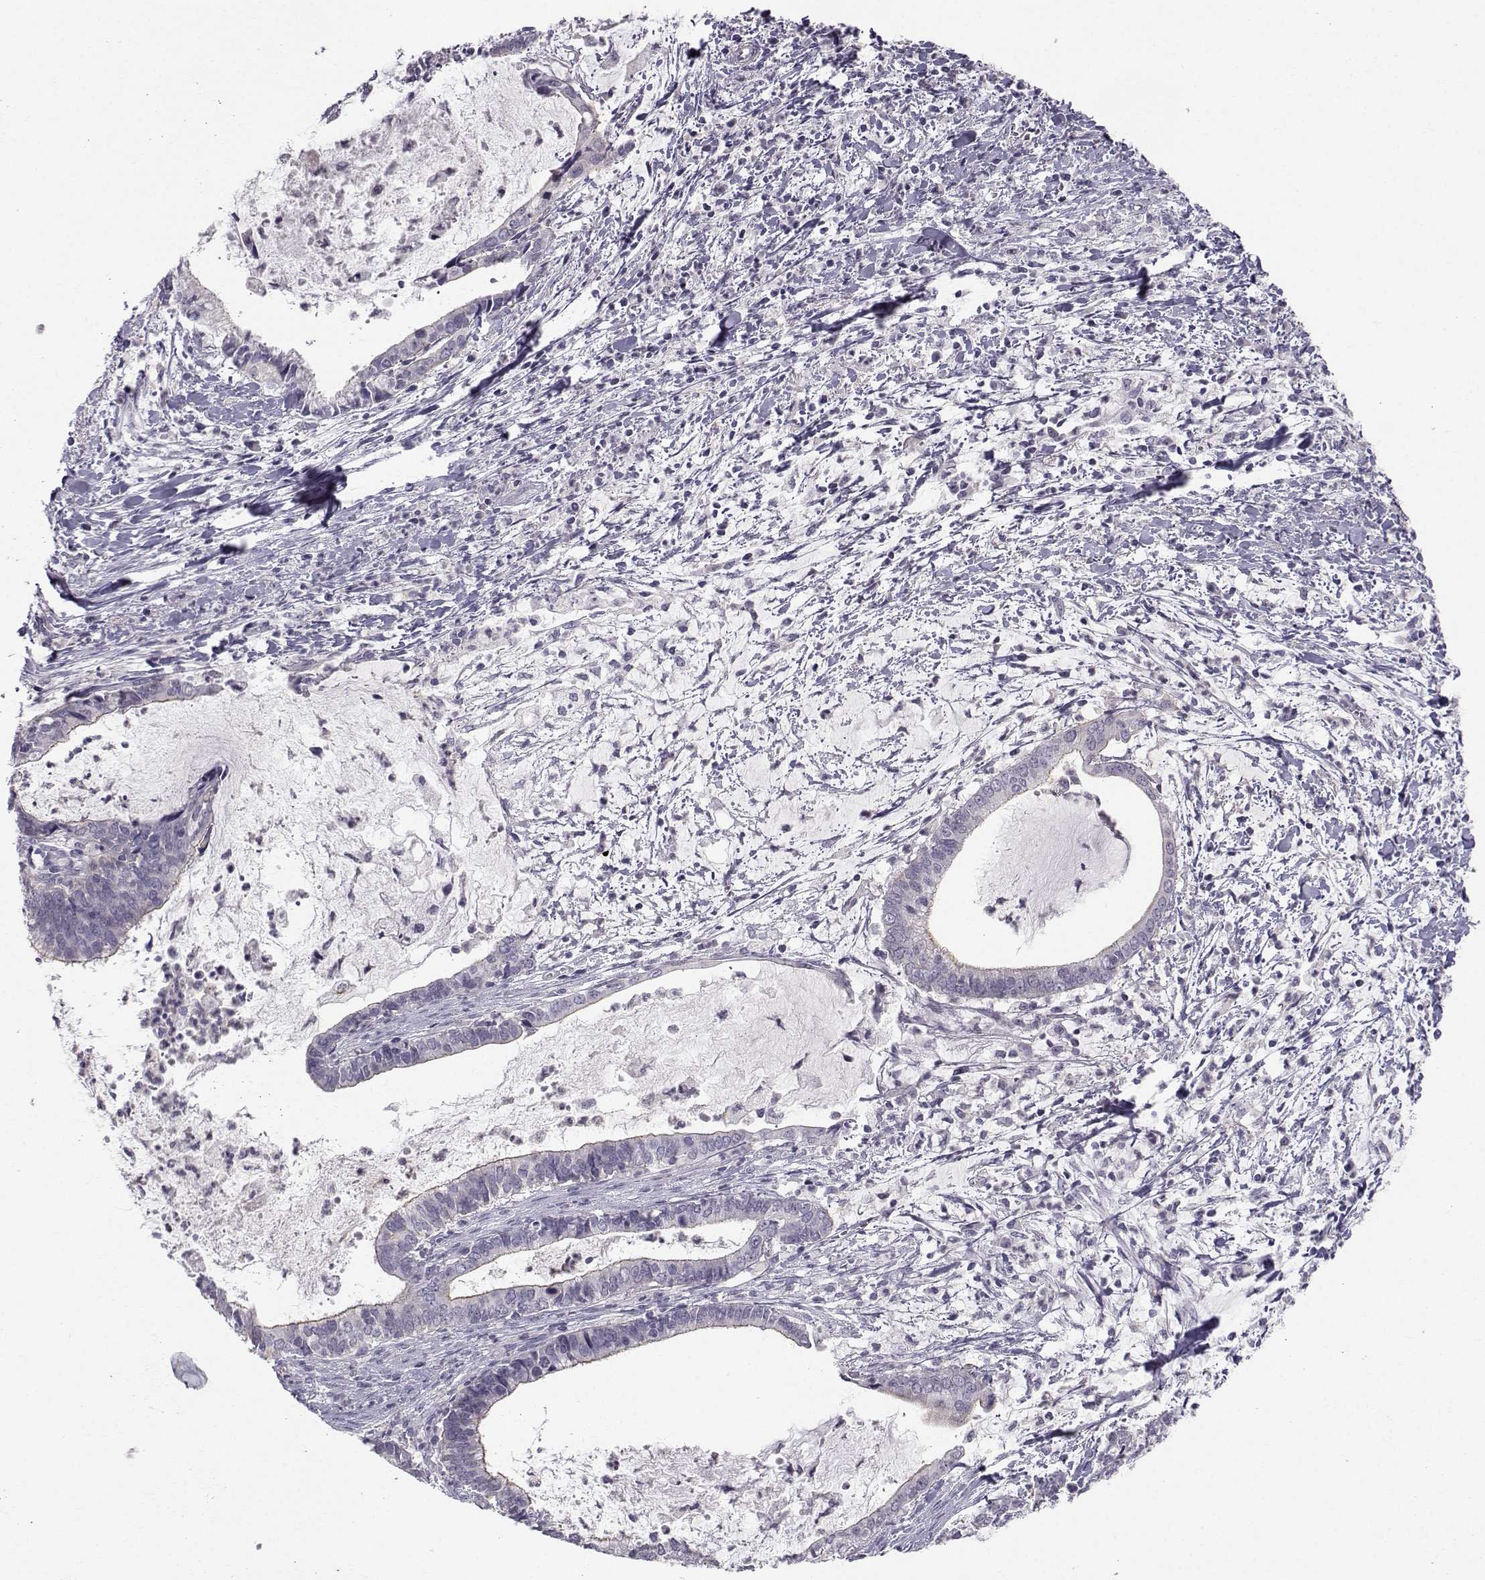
{"staining": {"intensity": "weak", "quantity": "<25%", "location": "cytoplasmic/membranous"}, "tissue": "cervical cancer", "cell_type": "Tumor cells", "image_type": "cancer", "snomed": [{"axis": "morphology", "description": "Adenocarcinoma, NOS"}, {"axis": "topography", "description": "Cervix"}], "caption": "Immunohistochemistry (IHC) micrograph of cervical cancer stained for a protein (brown), which demonstrates no expression in tumor cells. (DAB immunohistochemistry visualized using brightfield microscopy, high magnification).", "gene": "ZNF185", "patient": {"sex": "female", "age": 42}}